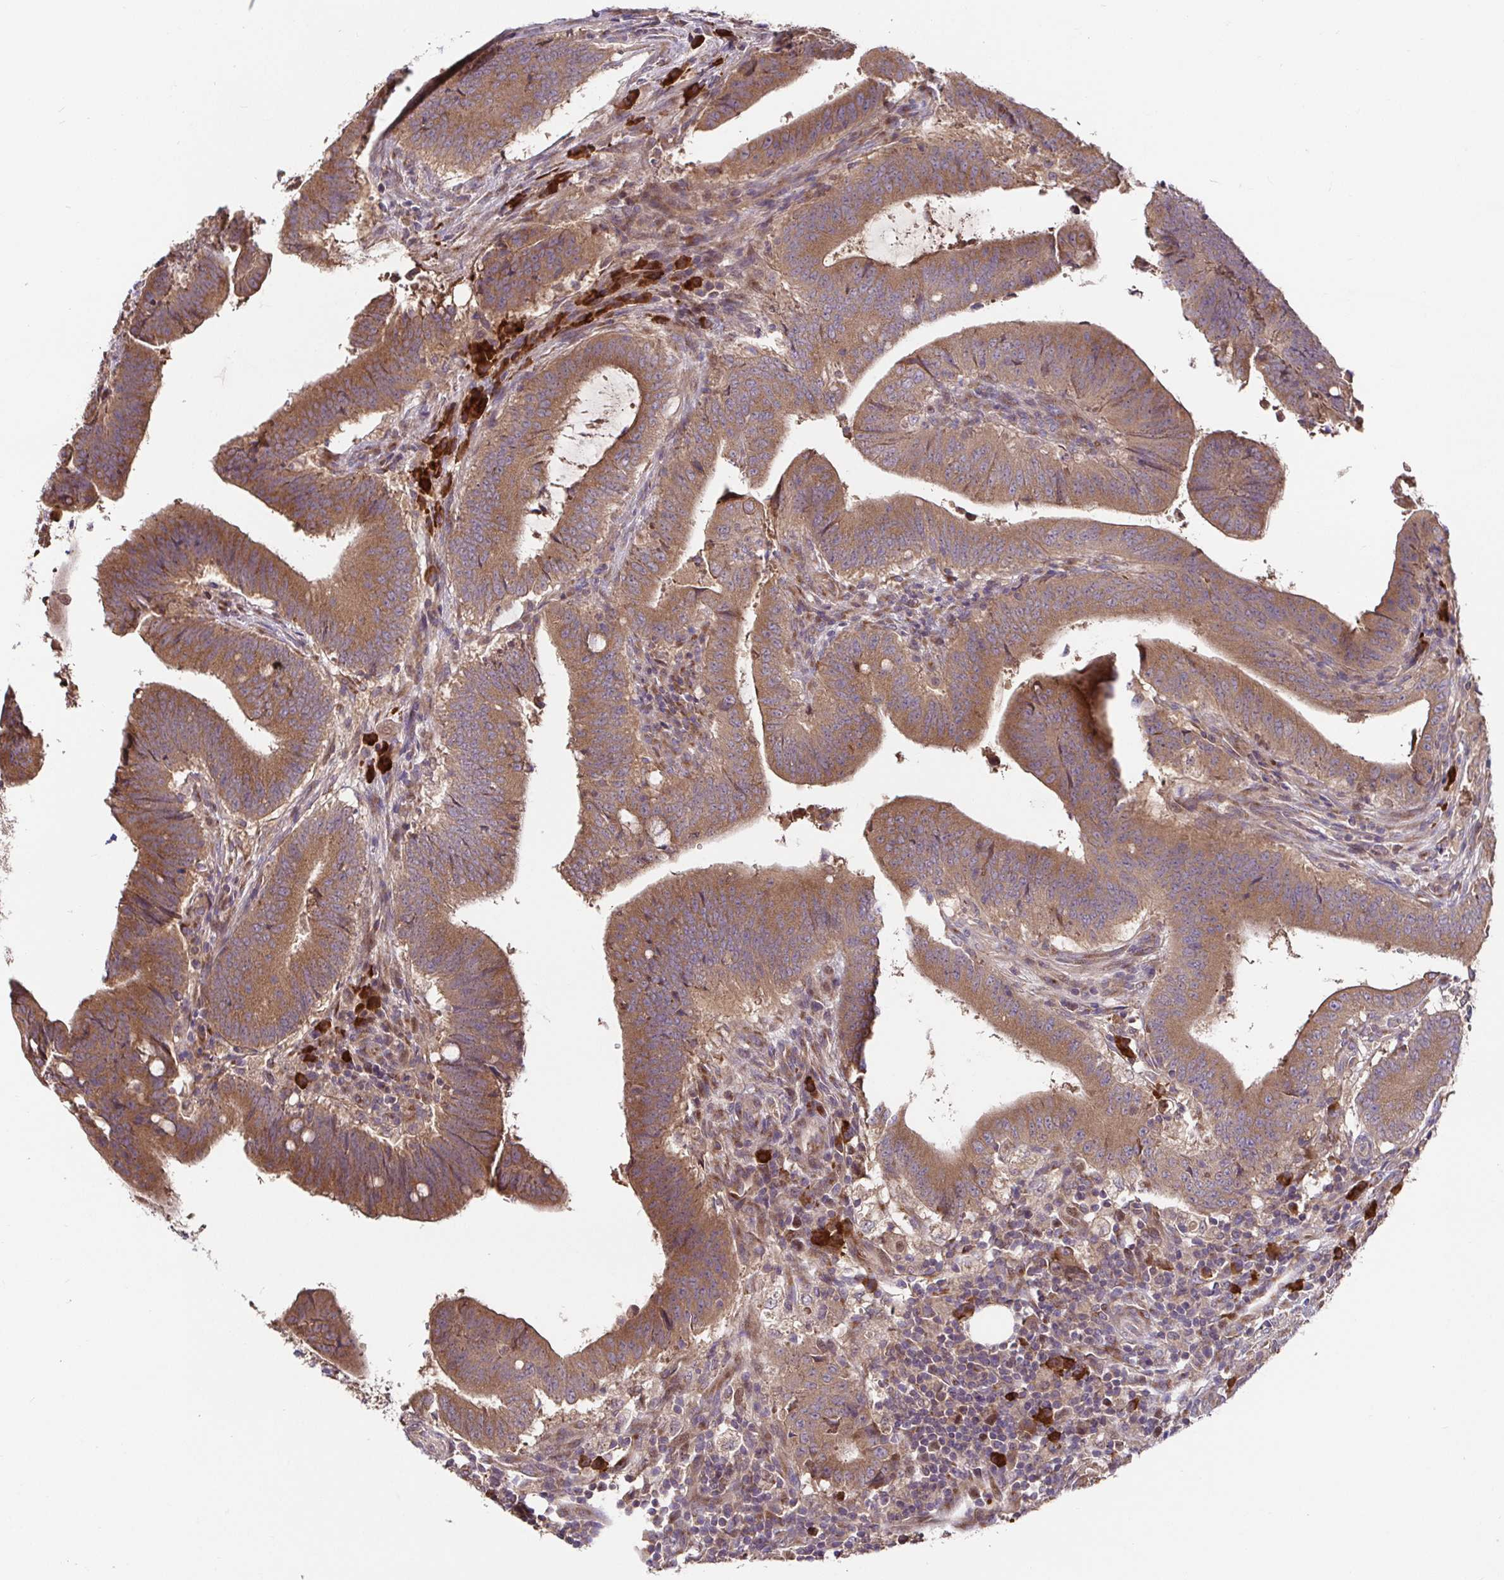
{"staining": {"intensity": "moderate", "quantity": ">75%", "location": "cytoplasmic/membranous"}, "tissue": "colorectal cancer", "cell_type": "Tumor cells", "image_type": "cancer", "snomed": [{"axis": "morphology", "description": "Adenocarcinoma, NOS"}, {"axis": "topography", "description": "Colon"}], "caption": "Human colorectal adenocarcinoma stained with a protein marker reveals moderate staining in tumor cells.", "gene": "ELP1", "patient": {"sex": "female", "age": 43}}